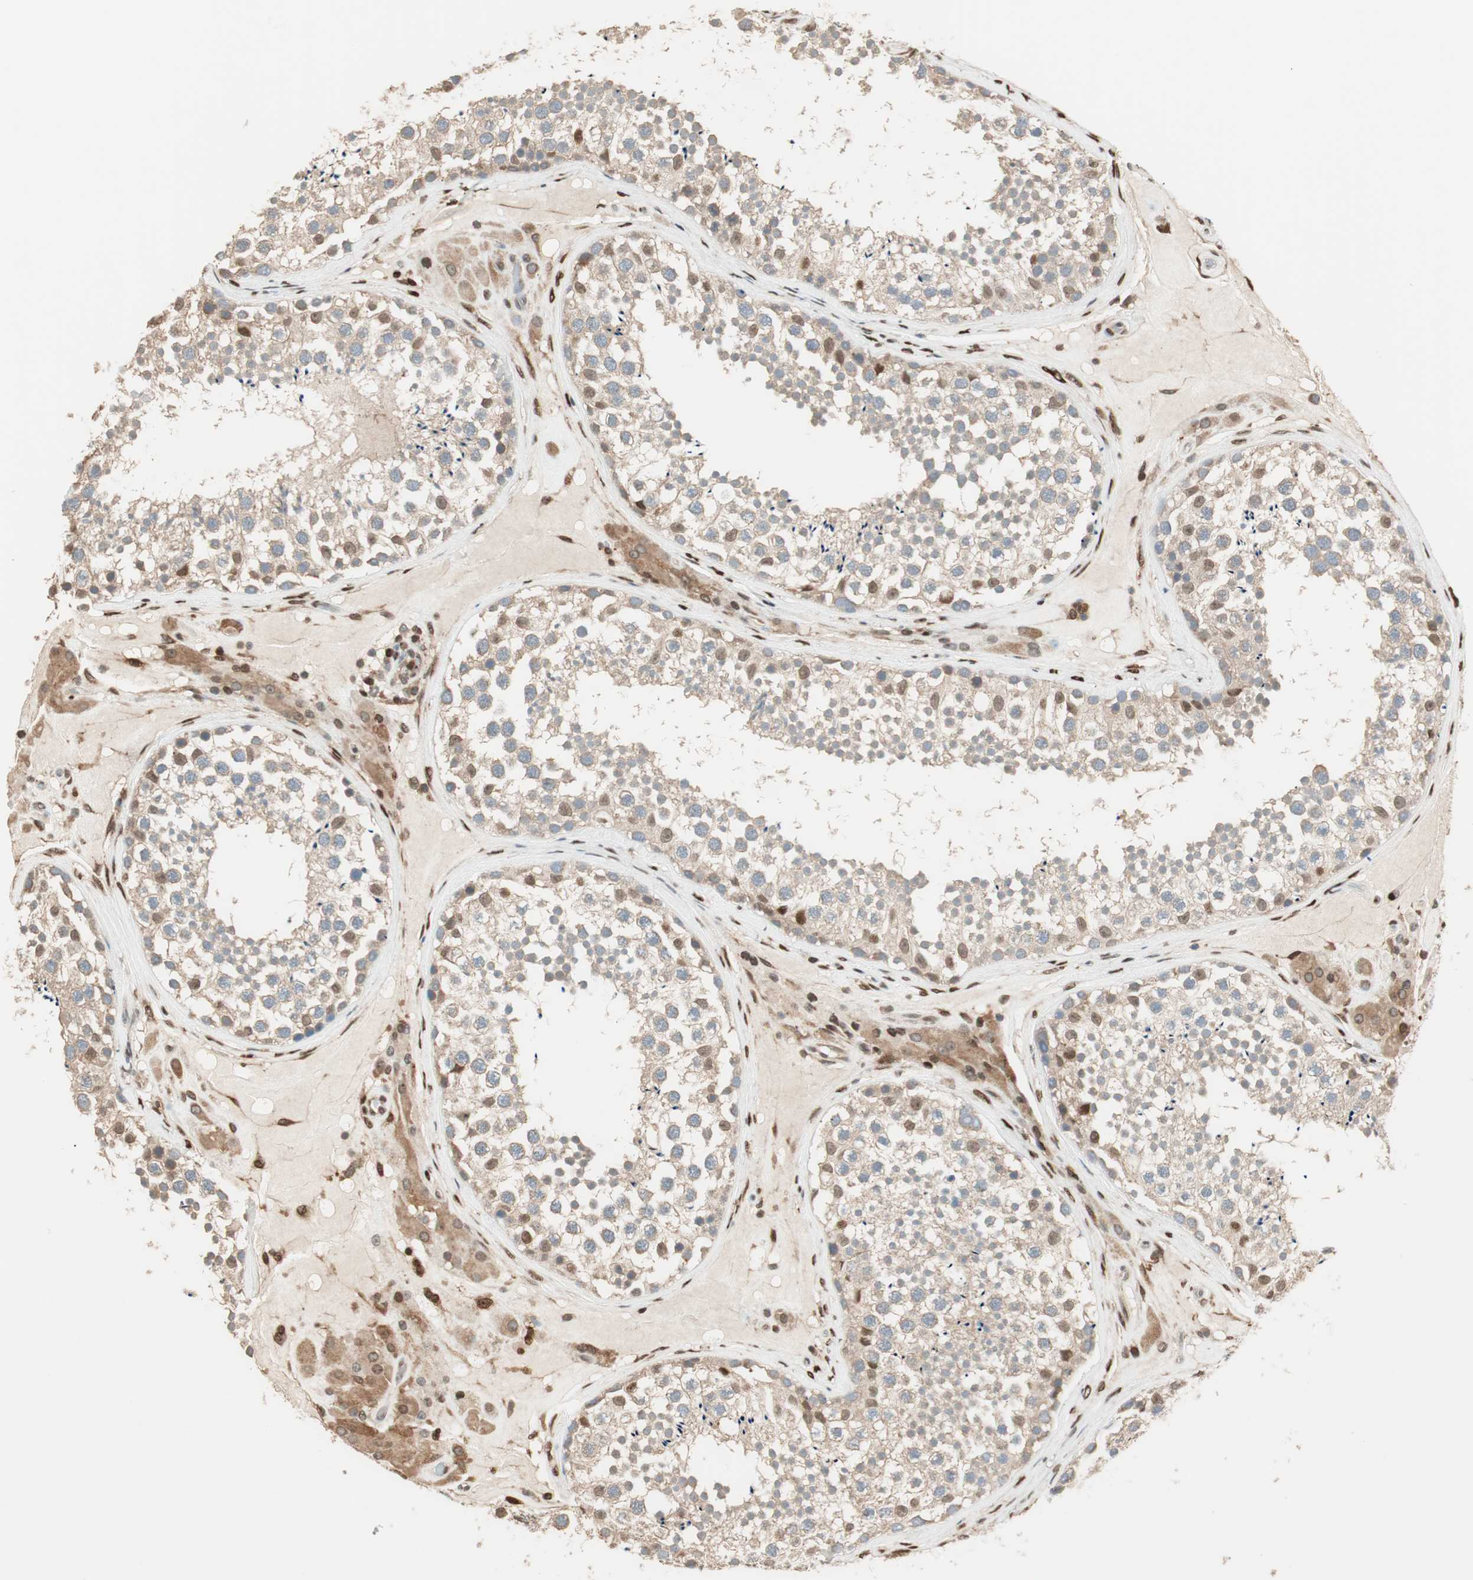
{"staining": {"intensity": "moderate", "quantity": ">75%", "location": "cytoplasmic/membranous,nuclear"}, "tissue": "testis", "cell_type": "Cells in seminiferous ducts", "image_type": "normal", "snomed": [{"axis": "morphology", "description": "Normal tissue, NOS"}, {"axis": "topography", "description": "Testis"}], "caption": "An IHC photomicrograph of unremarkable tissue is shown. Protein staining in brown shows moderate cytoplasmic/membranous,nuclear positivity in testis within cells in seminiferous ducts.", "gene": "BIN1", "patient": {"sex": "male", "age": 46}}